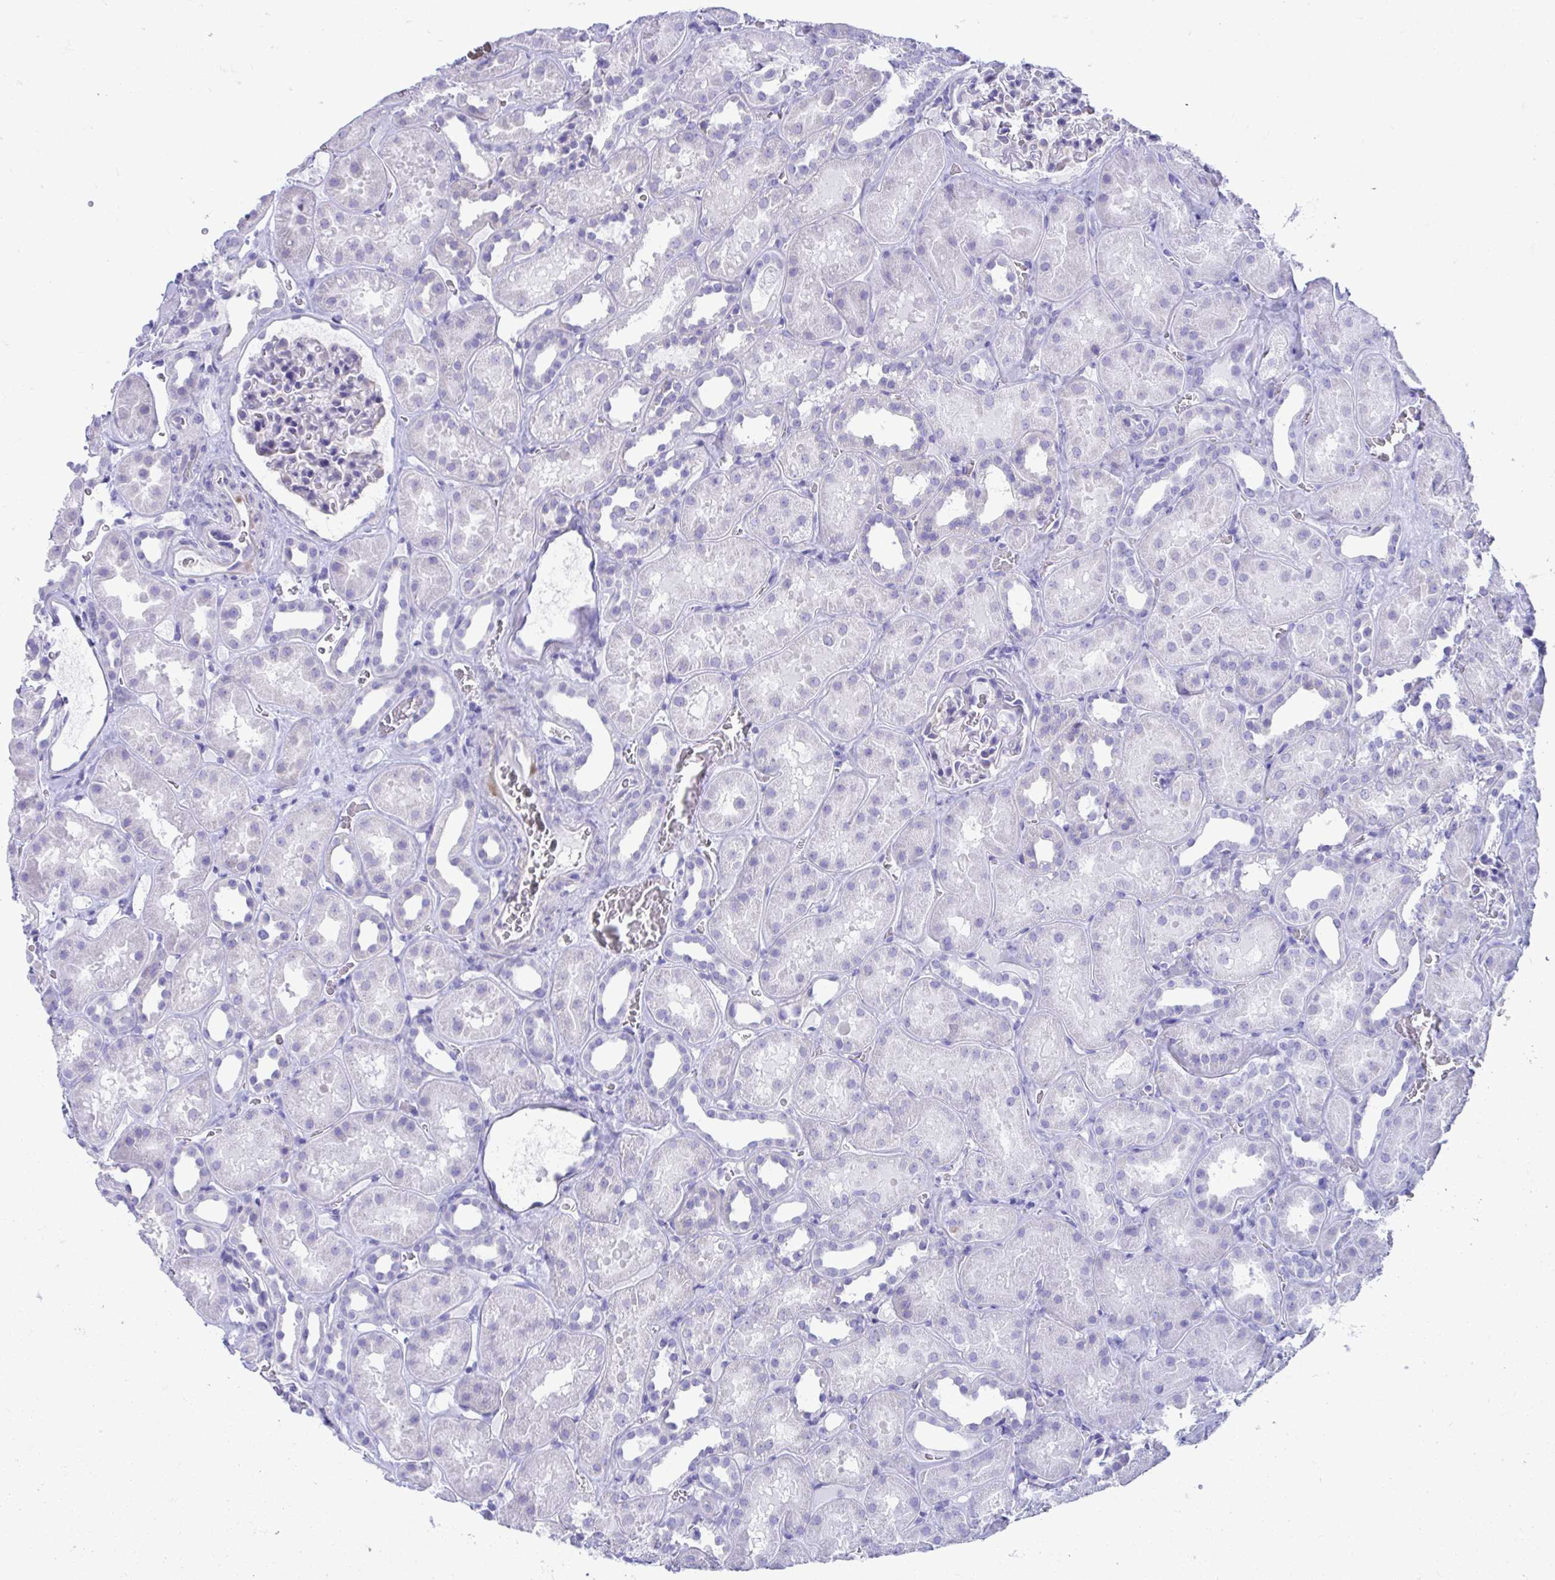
{"staining": {"intensity": "negative", "quantity": "none", "location": "none"}, "tissue": "kidney", "cell_type": "Cells in glomeruli", "image_type": "normal", "snomed": [{"axis": "morphology", "description": "Normal tissue, NOS"}, {"axis": "topography", "description": "Kidney"}], "caption": "DAB (3,3'-diaminobenzidine) immunohistochemical staining of benign kidney displays no significant positivity in cells in glomeruli. (Brightfield microscopy of DAB immunohistochemistry (IHC) at high magnification).", "gene": "SHISA8", "patient": {"sex": "female", "age": 41}}